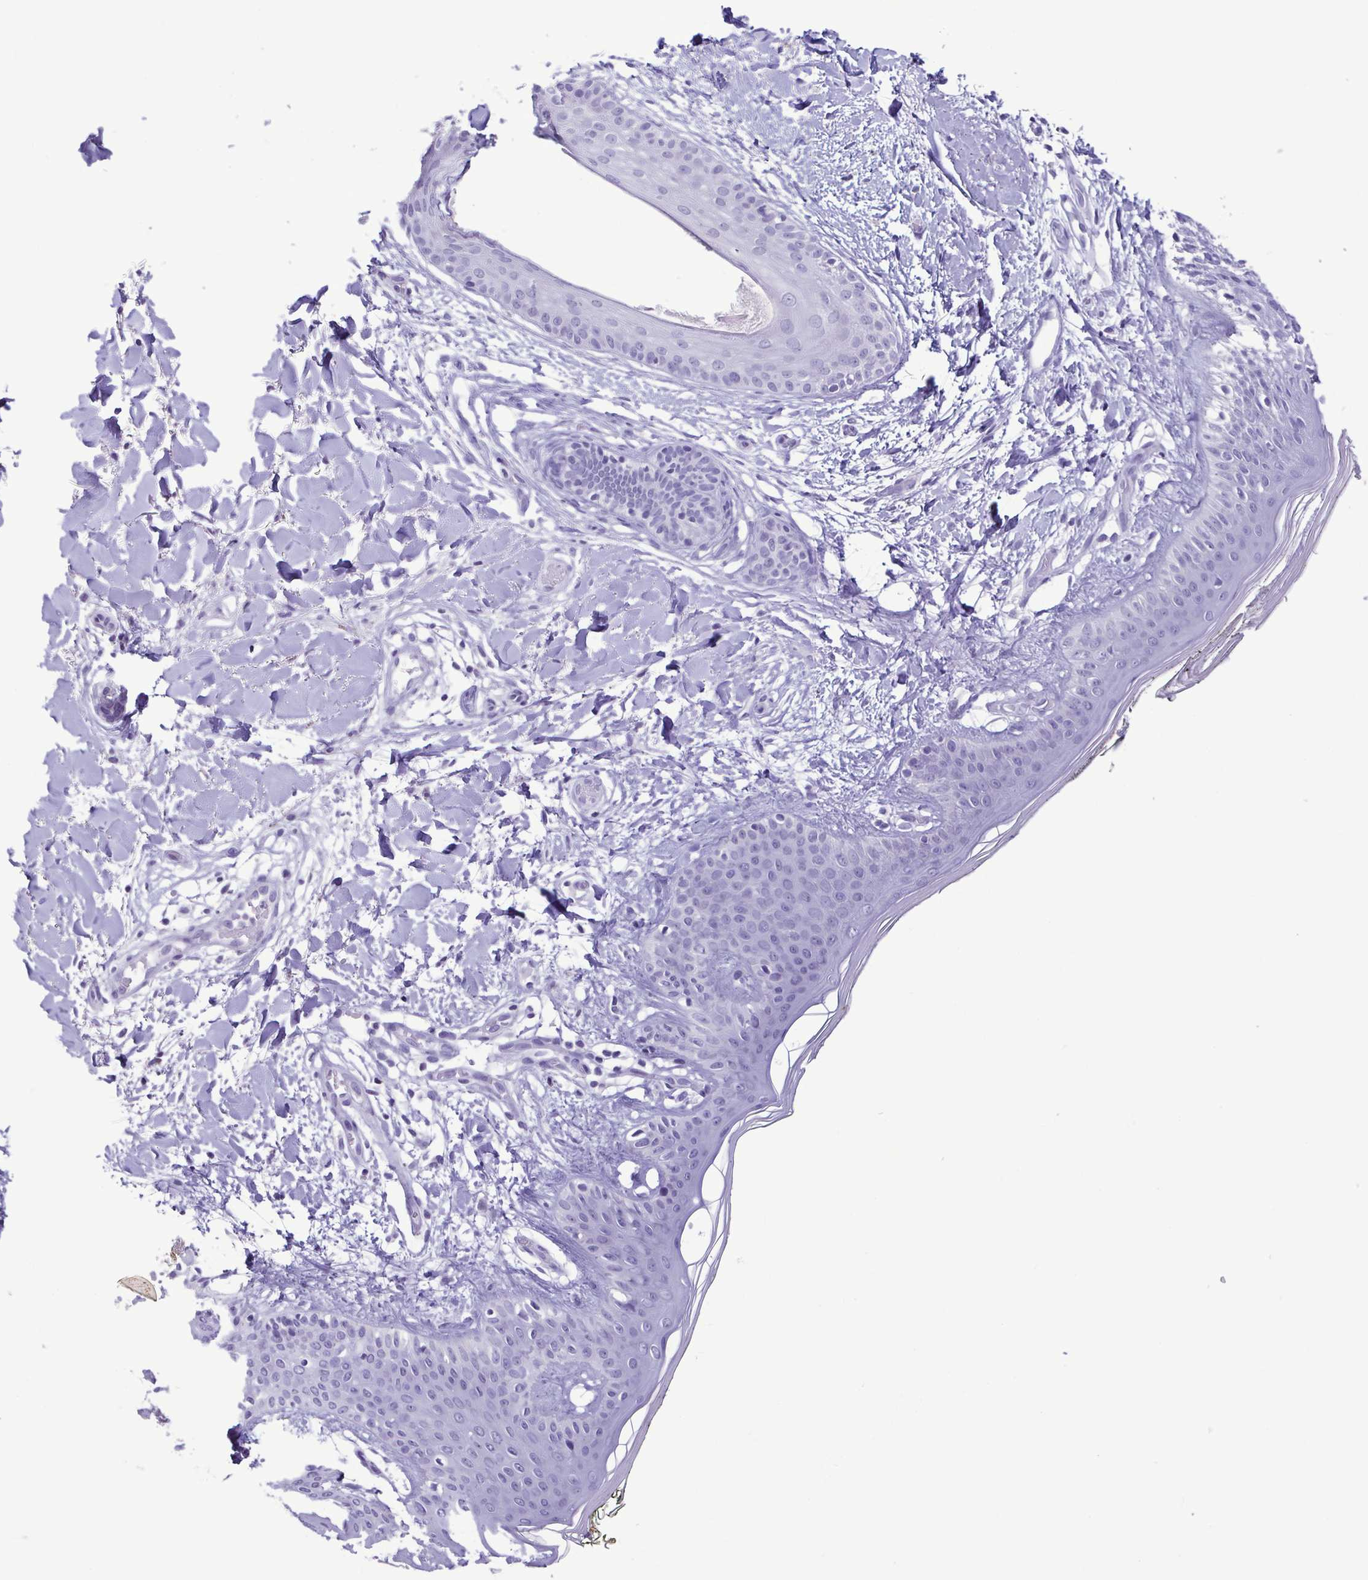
{"staining": {"intensity": "negative", "quantity": "none", "location": "none"}, "tissue": "skin", "cell_type": "Fibroblasts", "image_type": "normal", "snomed": [{"axis": "morphology", "description": "Normal tissue, NOS"}, {"axis": "topography", "description": "Skin"}], "caption": "Skin was stained to show a protein in brown. There is no significant positivity in fibroblasts. (DAB immunohistochemistry, high magnification).", "gene": "CBY2", "patient": {"sex": "female", "age": 34}}